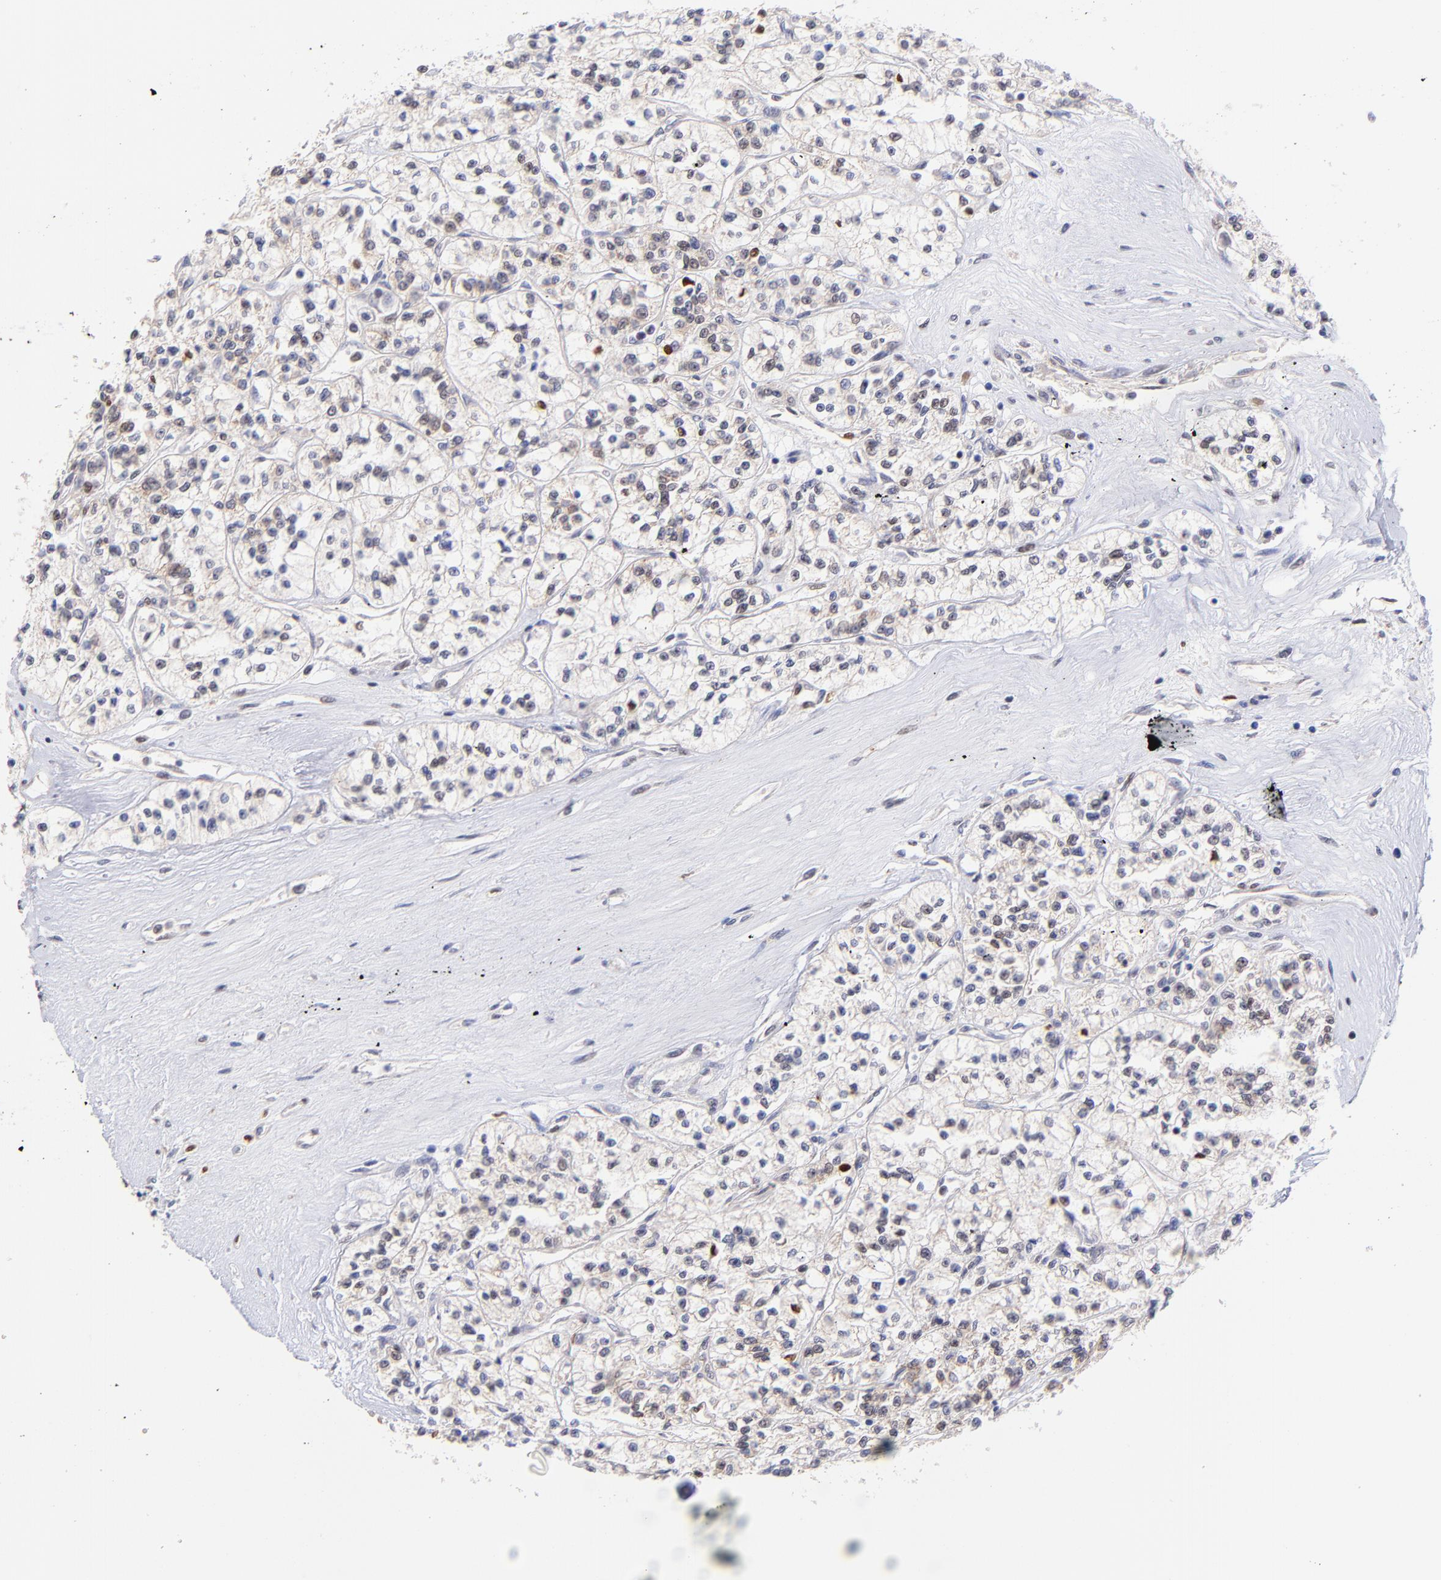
{"staining": {"intensity": "weak", "quantity": ">75%", "location": "nuclear"}, "tissue": "renal cancer", "cell_type": "Tumor cells", "image_type": "cancer", "snomed": [{"axis": "morphology", "description": "Adenocarcinoma, NOS"}, {"axis": "topography", "description": "Kidney"}], "caption": "Renal cancer was stained to show a protein in brown. There is low levels of weak nuclear expression in approximately >75% of tumor cells.", "gene": "MIDEAS", "patient": {"sex": "female", "age": 76}}